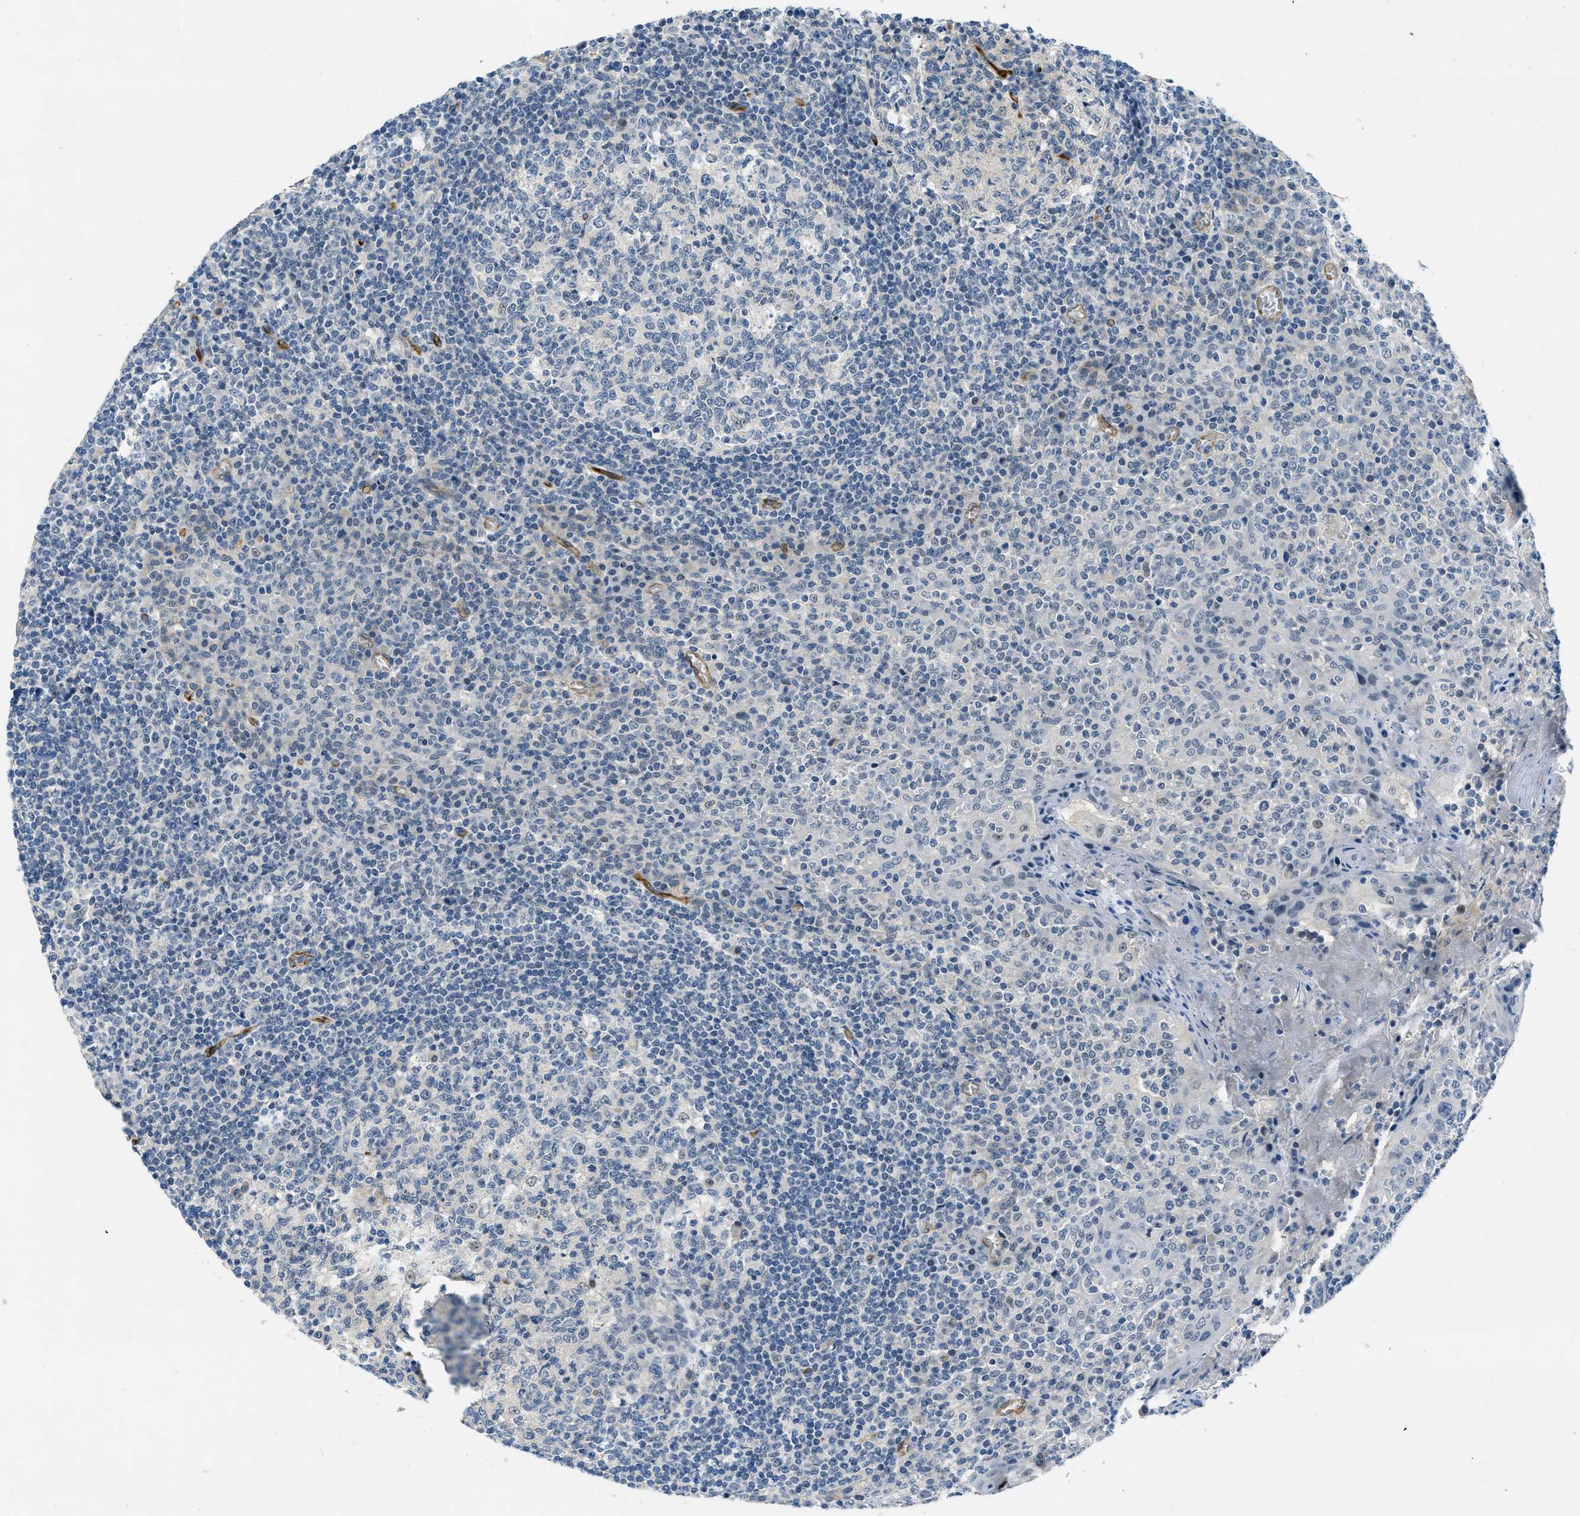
{"staining": {"intensity": "negative", "quantity": "none", "location": "none"}, "tissue": "tonsil", "cell_type": "Germinal center cells", "image_type": "normal", "snomed": [{"axis": "morphology", "description": "Normal tissue, NOS"}, {"axis": "topography", "description": "Tonsil"}], "caption": "This is a image of IHC staining of benign tonsil, which shows no expression in germinal center cells. (Brightfield microscopy of DAB (3,3'-diaminobenzidine) immunohistochemistry (IHC) at high magnification).", "gene": "SLCO2A1", "patient": {"sex": "female", "age": 19}}